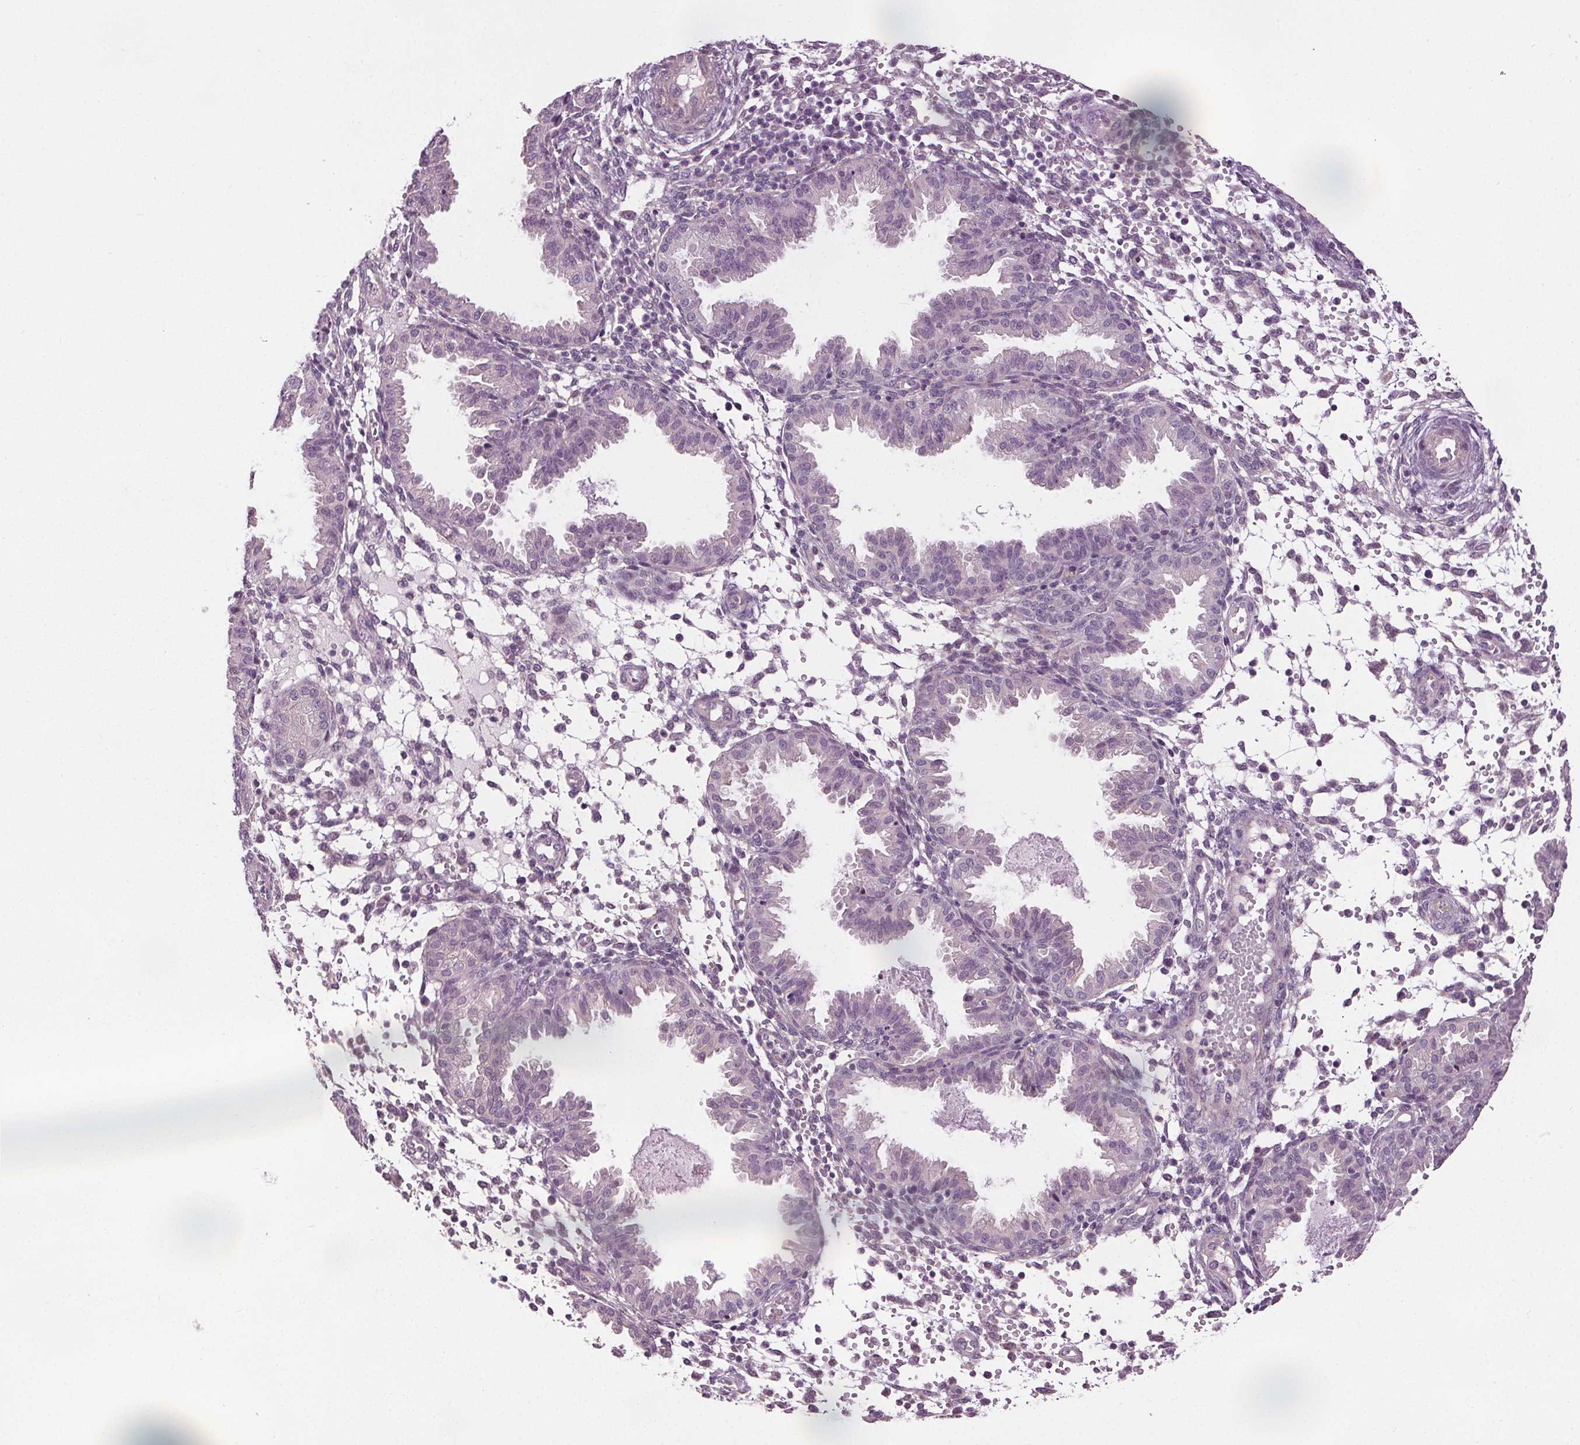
{"staining": {"intensity": "negative", "quantity": "none", "location": "none"}, "tissue": "endometrium", "cell_type": "Cells in endometrial stroma", "image_type": "normal", "snomed": [{"axis": "morphology", "description": "Normal tissue, NOS"}, {"axis": "topography", "description": "Endometrium"}], "caption": "This is a histopathology image of immunohistochemistry staining of unremarkable endometrium, which shows no expression in cells in endometrial stroma.", "gene": "RASA1", "patient": {"sex": "female", "age": 33}}